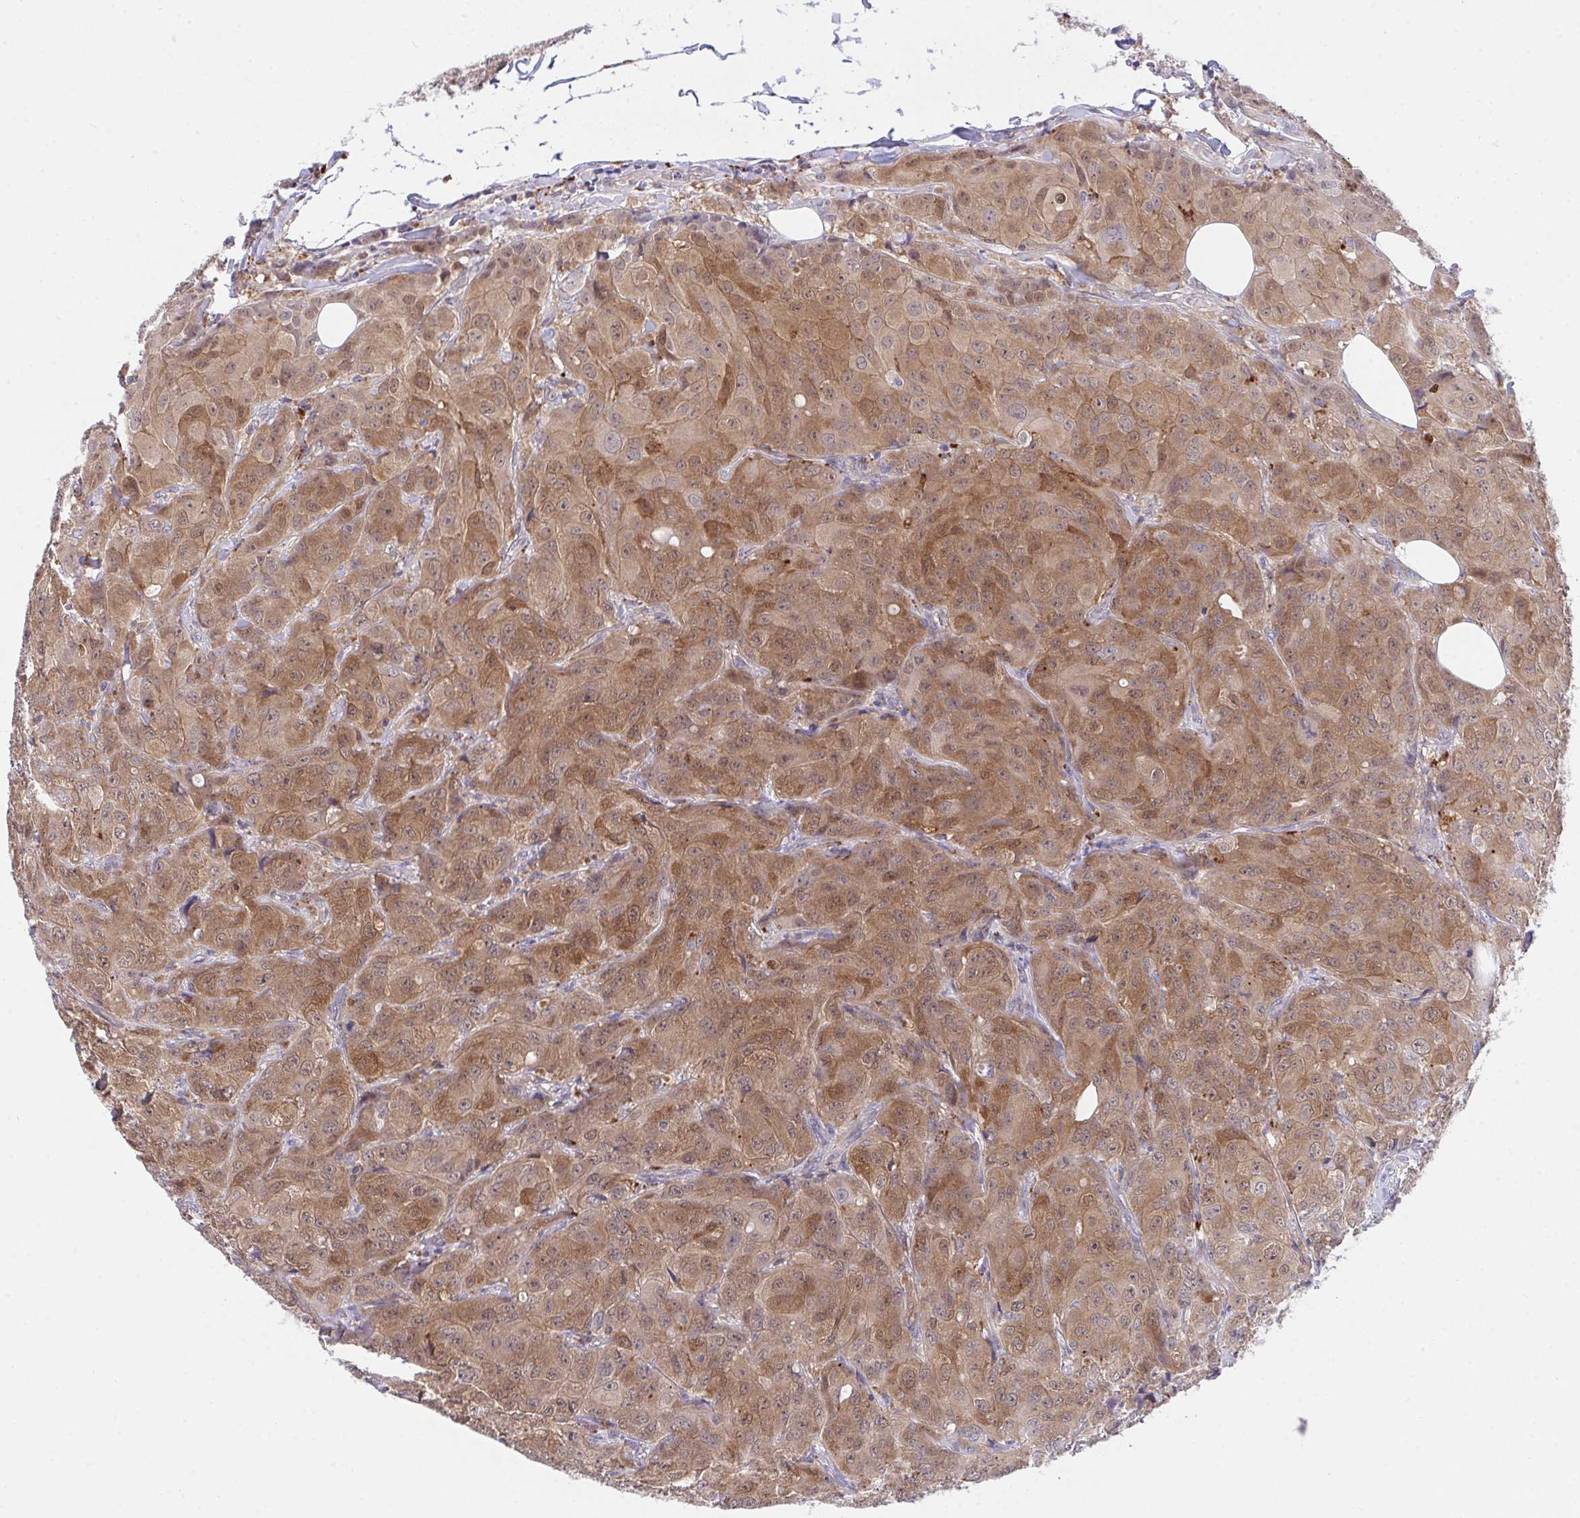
{"staining": {"intensity": "moderate", "quantity": ">75%", "location": "cytoplasmic/membranous,nuclear"}, "tissue": "breast cancer", "cell_type": "Tumor cells", "image_type": "cancer", "snomed": [{"axis": "morphology", "description": "Duct carcinoma"}, {"axis": "topography", "description": "Breast"}], "caption": "Immunohistochemistry (IHC) micrograph of neoplastic tissue: breast cancer stained using immunohistochemistry (IHC) demonstrates medium levels of moderate protein expression localized specifically in the cytoplasmic/membranous and nuclear of tumor cells, appearing as a cytoplasmic/membranous and nuclear brown color.", "gene": "HOXD12", "patient": {"sex": "female", "age": 43}}